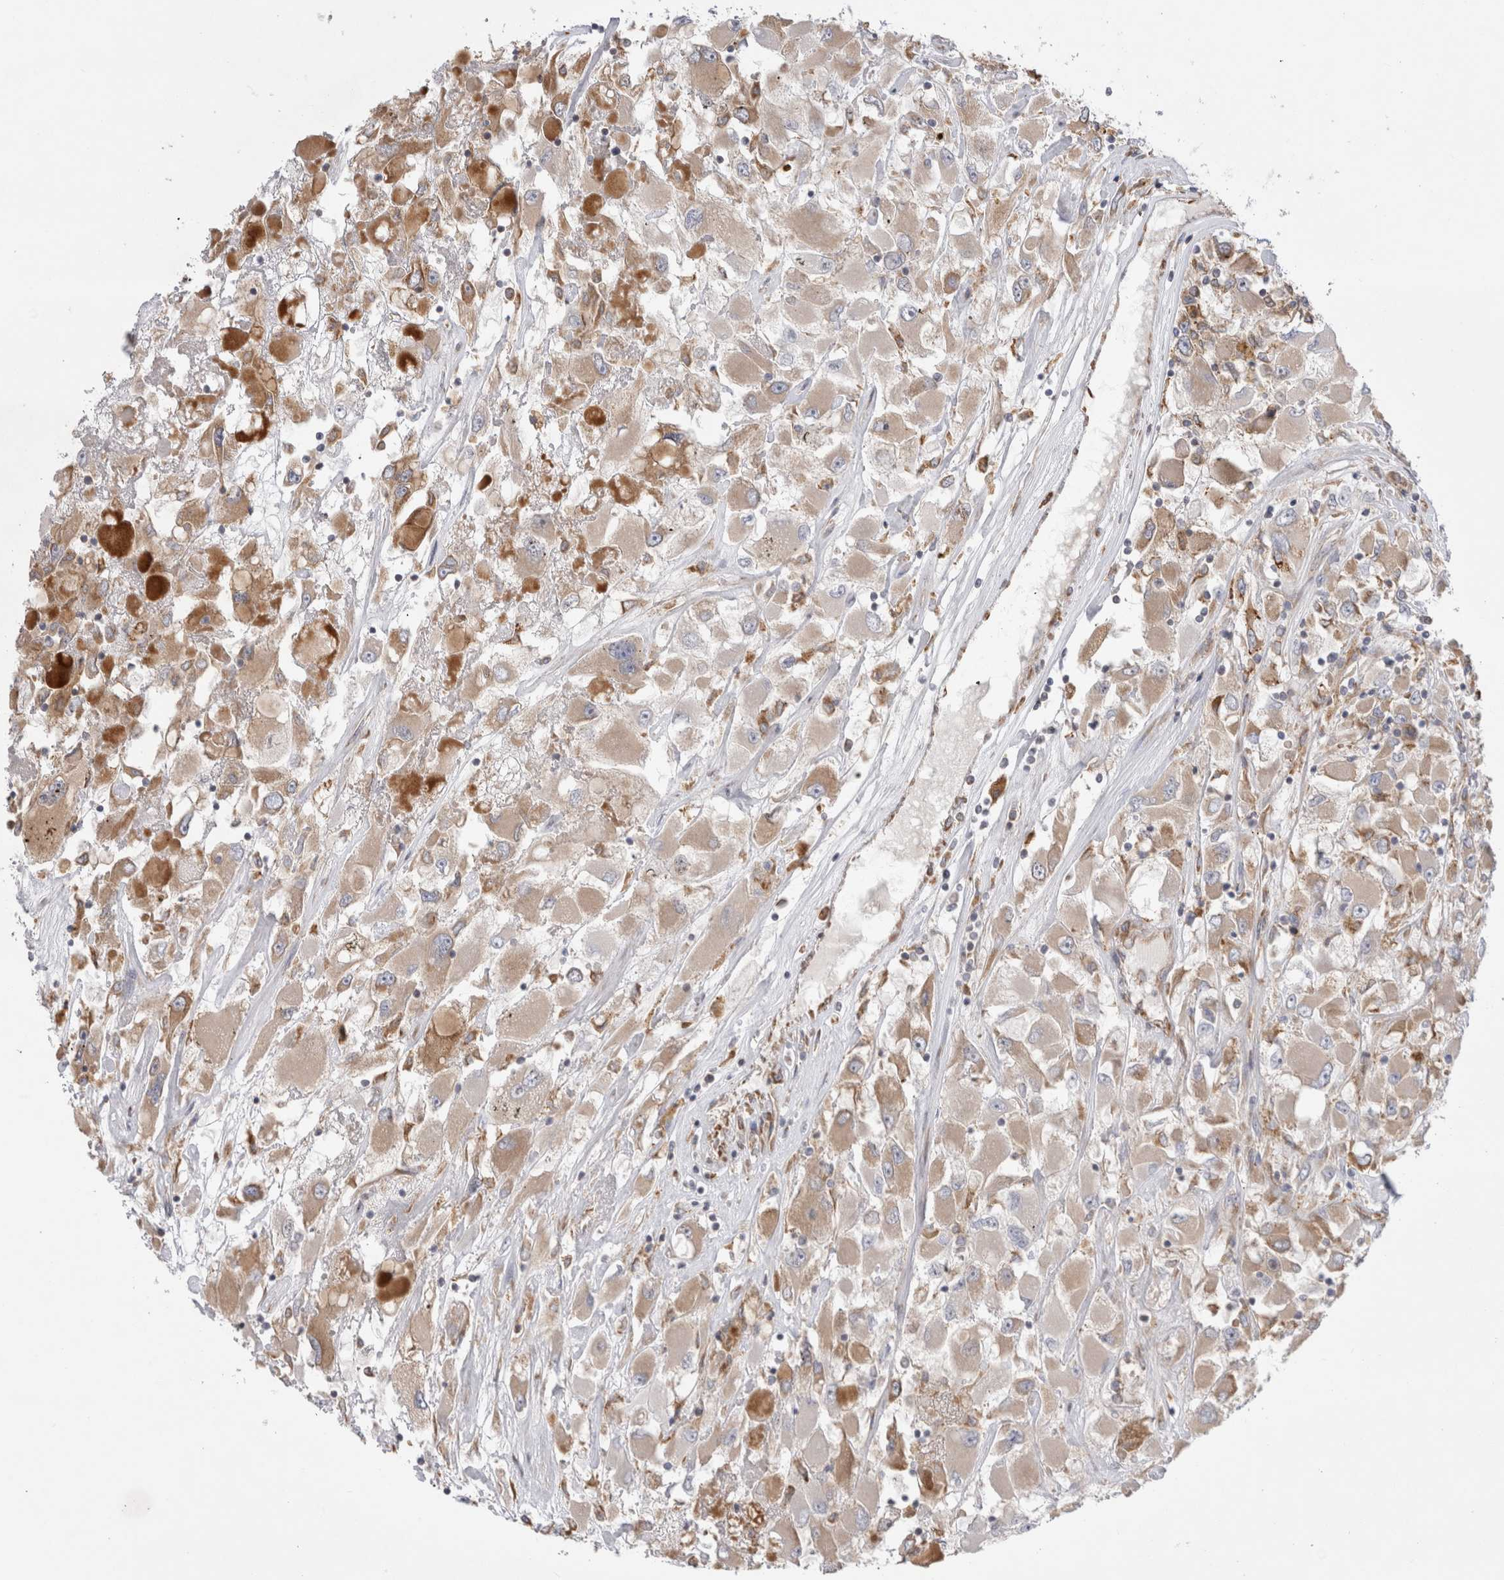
{"staining": {"intensity": "weak", "quantity": ">75%", "location": "cytoplasmic/membranous"}, "tissue": "renal cancer", "cell_type": "Tumor cells", "image_type": "cancer", "snomed": [{"axis": "morphology", "description": "Adenocarcinoma, NOS"}, {"axis": "topography", "description": "Kidney"}], "caption": "The image exhibits a brown stain indicating the presence of a protein in the cytoplasmic/membranous of tumor cells in adenocarcinoma (renal). Nuclei are stained in blue.", "gene": "PDCD10", "patient": {"sex": "female", "age": 52}}